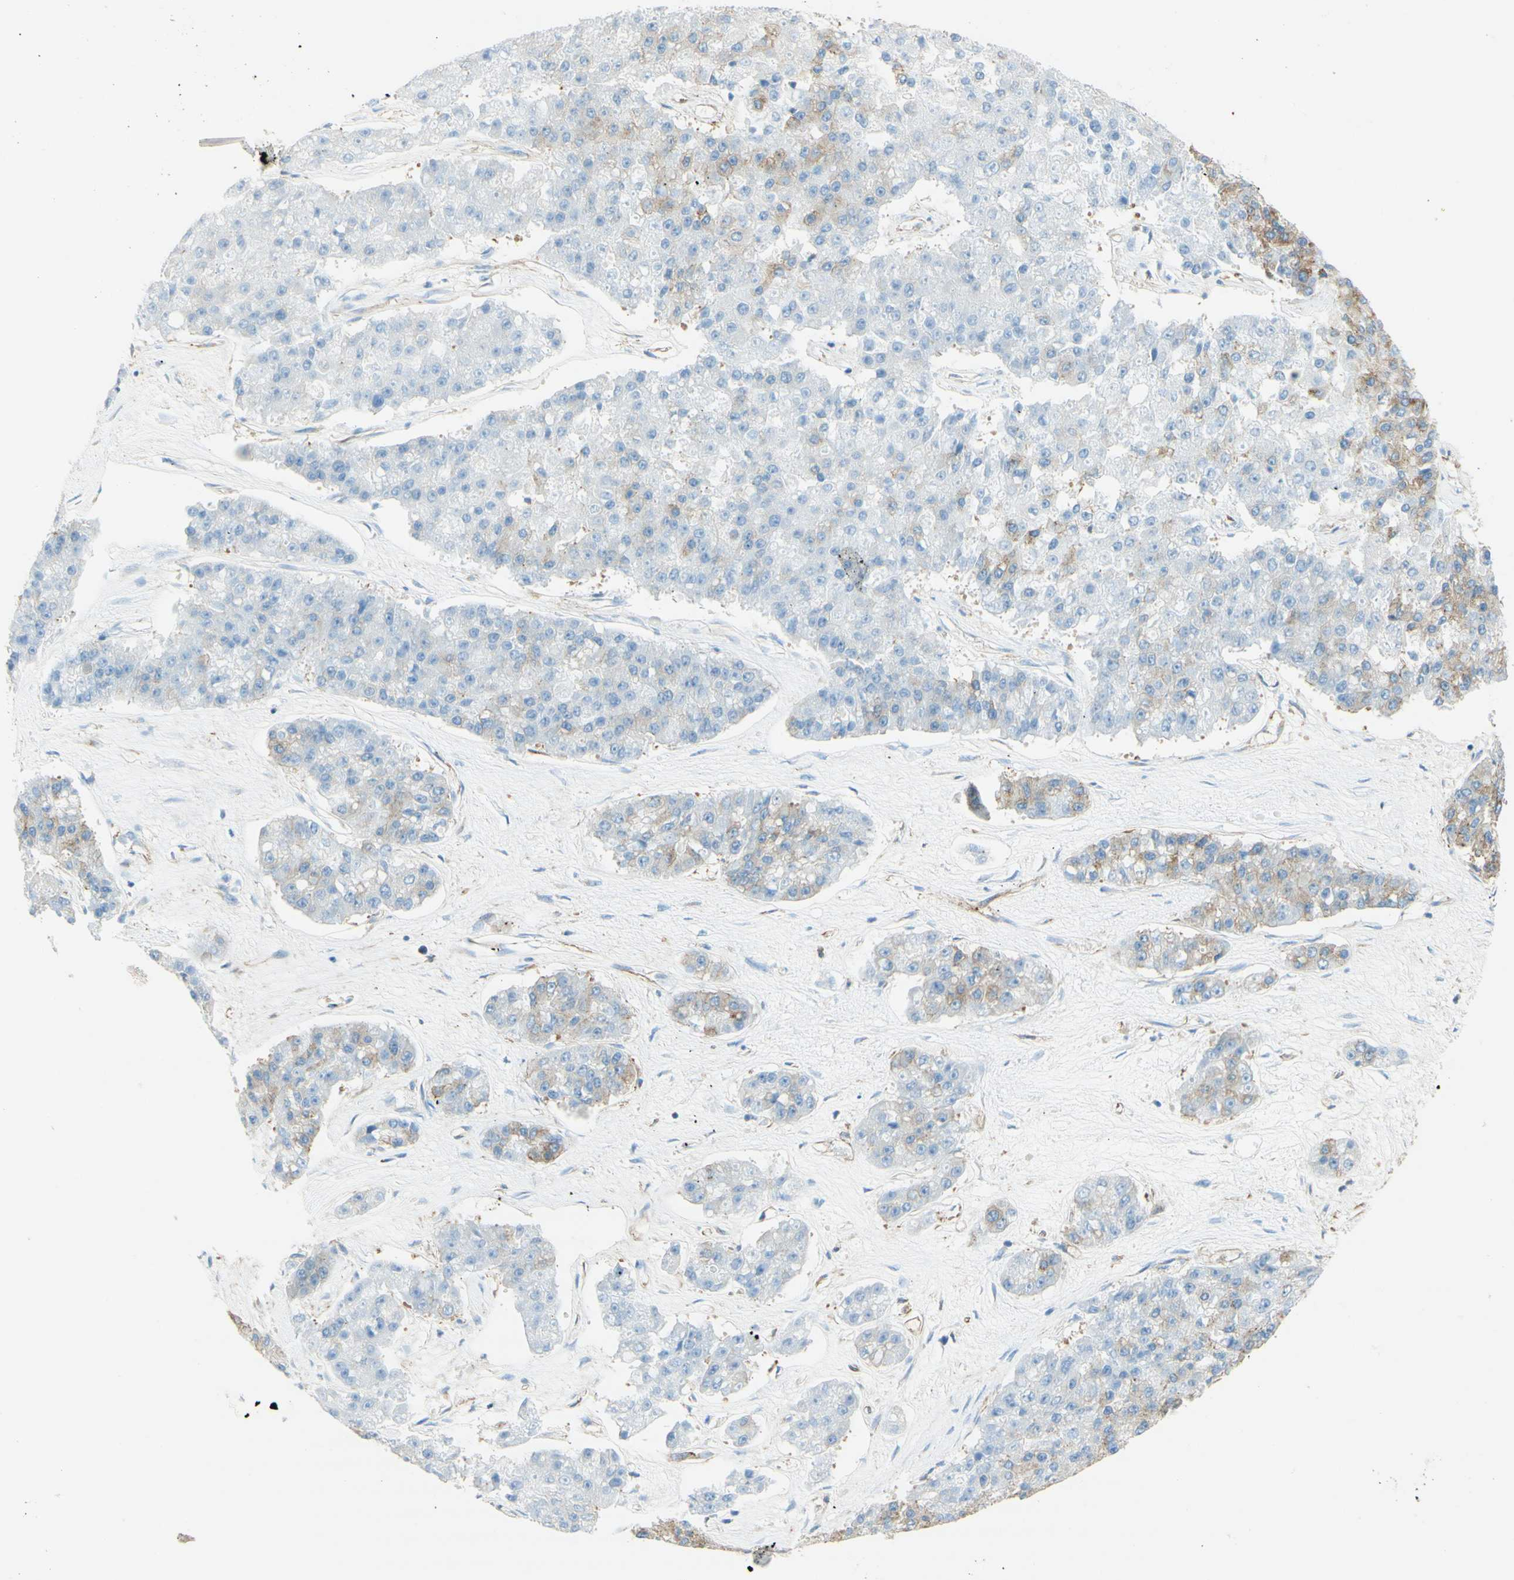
{"staining": {"intensity": "weak", "quantity": "<25%", "location": "cytoplasmic/membranous"}, "tissue": "pancreatic cancer", "cell_type": "Tumor cells", "image_type": "cancer", "snomed": [{"axis": "morphology", "description": "Adenocarcinoma, NOS"}, {"axis": "topography", "description": "Pancreas"}], "caption": "Micrograph shows no significant protein staining in tumor cells of pancreatic cancer.", "gene": "CLTC", "patient": {"sex": "male", "age": 50}}